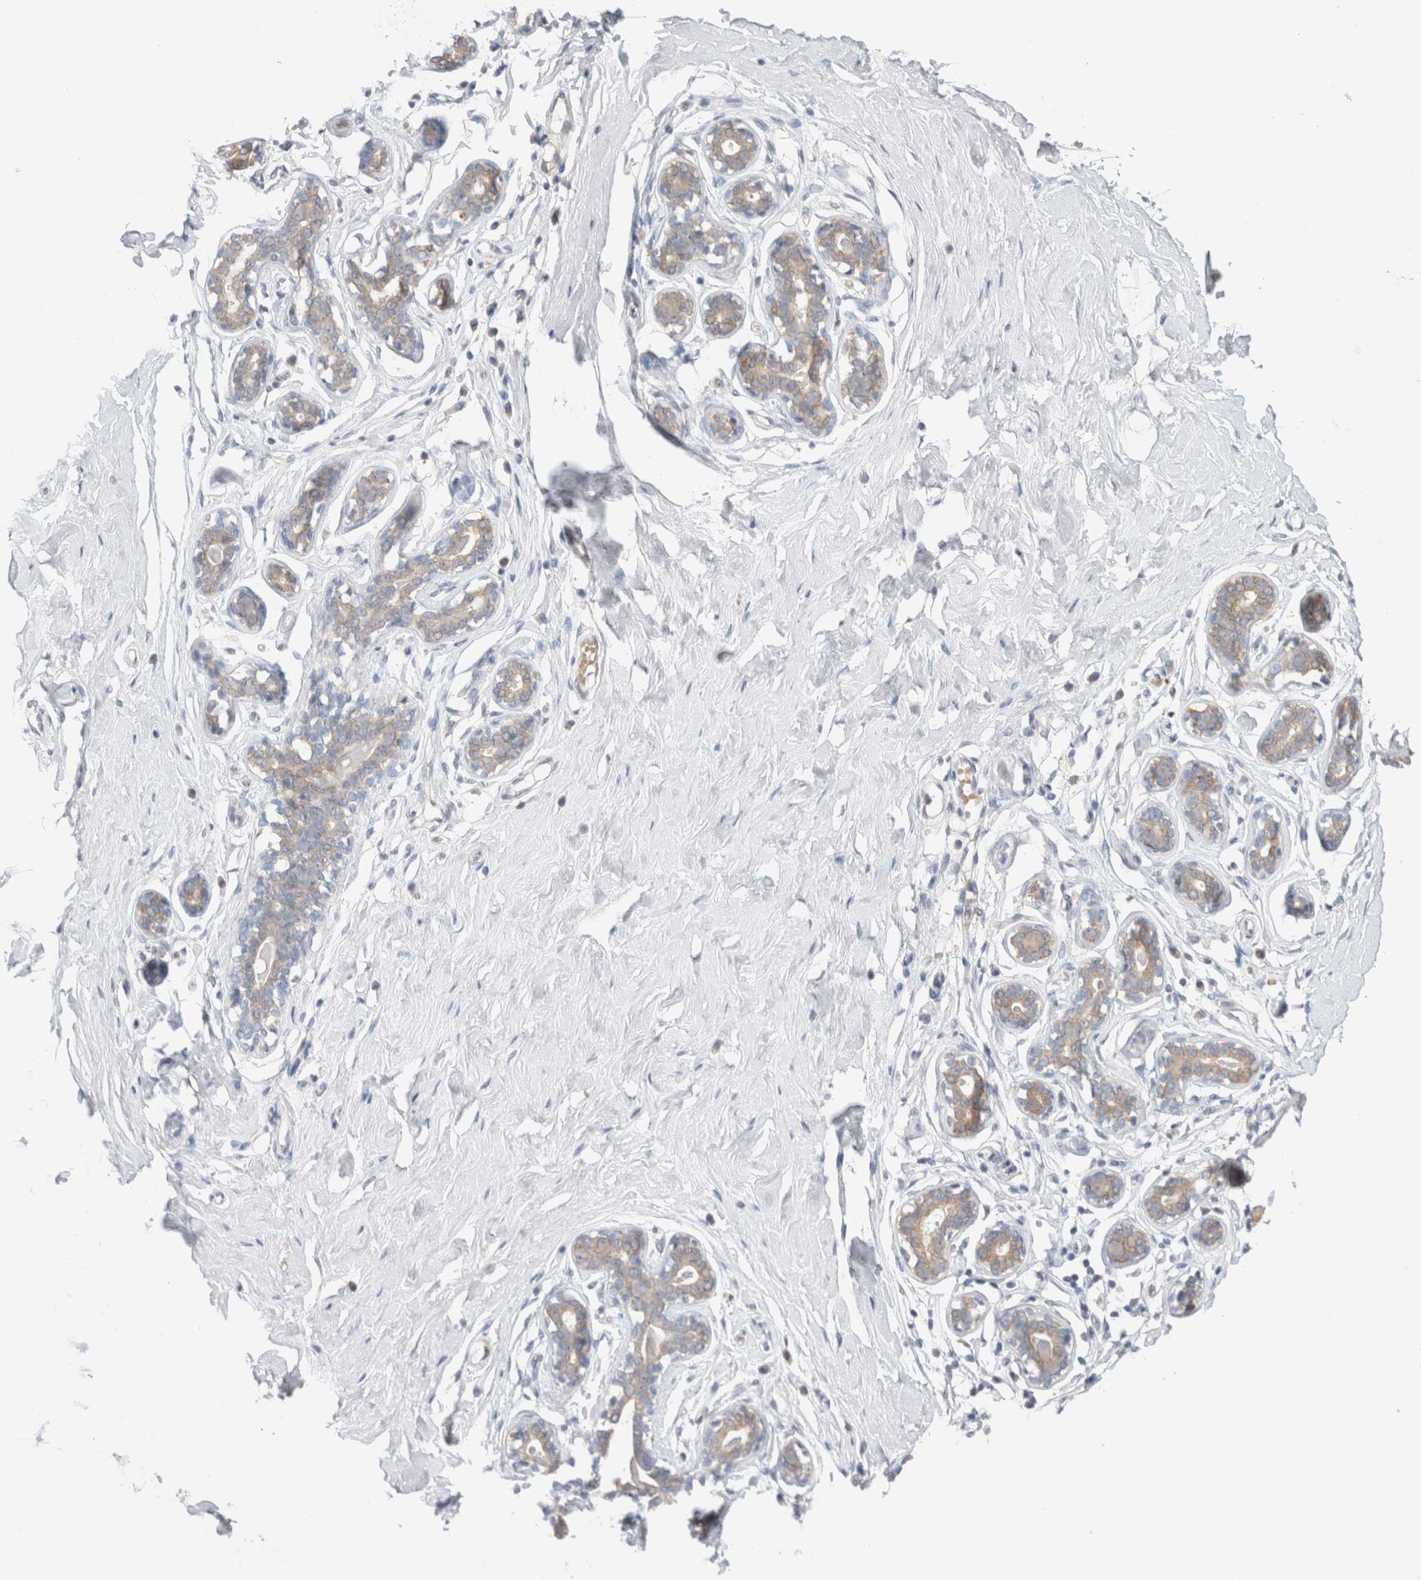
{"staining": {"intensity": "negative", "quantity": "none", "location": "none"}, "tissue": "breast", "cell_type": "Adipocytes", "image_type": "normal", "snomed": [{"axis": "morphology", "description": "Normal tissue, NOS"}, {"axis": "topography", "description": "Breast"}], "caption": "IHC of benign breast demonstrates no staining in adipocytes.", "gene": "NDOR1", "patient": {"sex": "female", "age": 23}}